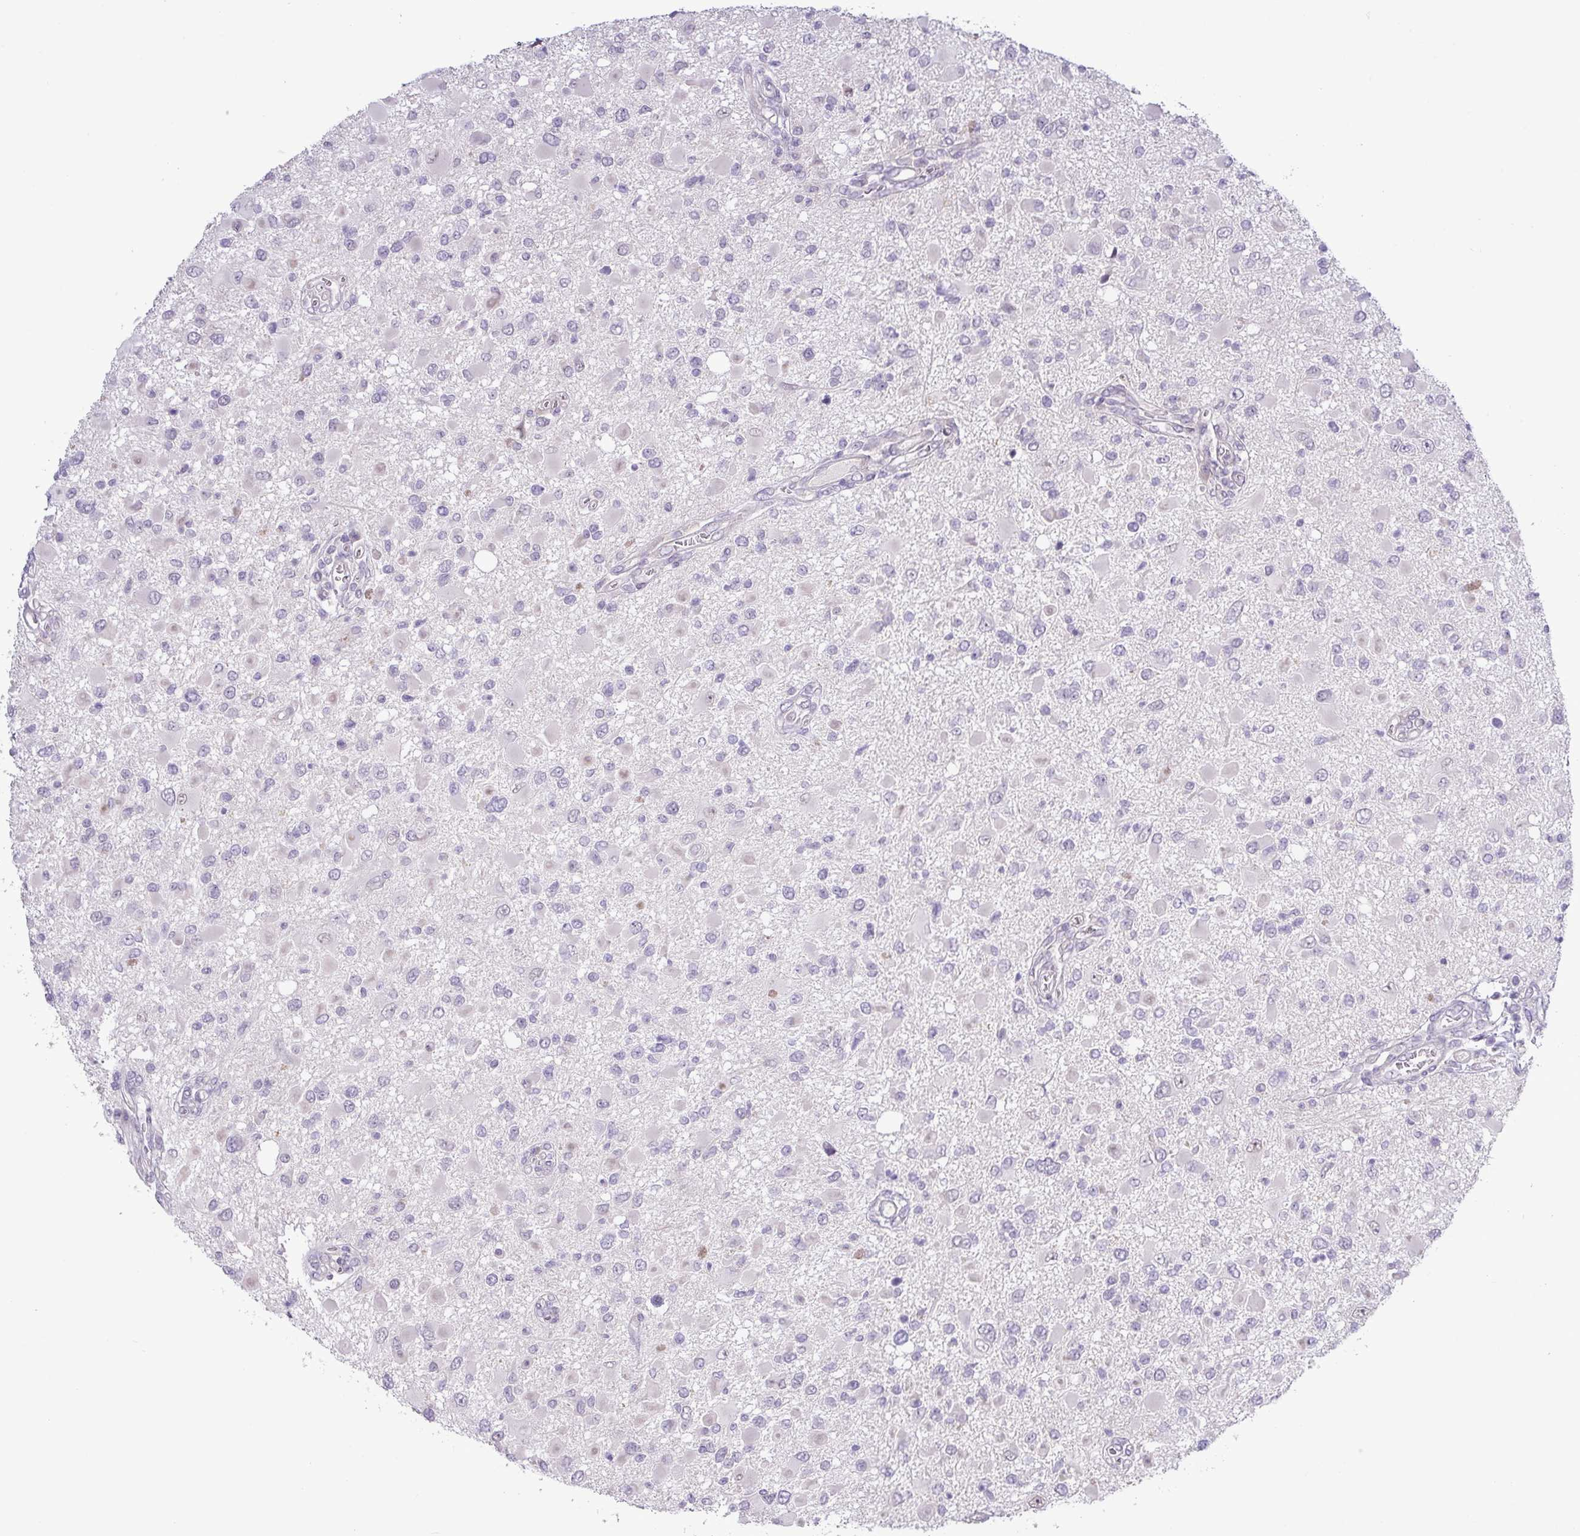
{"staining": {"intensity": "negative", "quantity": "none", "location": "none"}, "tissue": "glioma", "cell_type": "Tumor cells", "image_type": "cancer", "snomed": [{"axis": "morphology", "description": "Glioma, malignant, High grade"}, {"axis": "topography", "description": "Brain"}], "caption": "Tumor cells are negative for brown protein staining in malignant glioma (high-grade).", "gene": "RIPPLY1", "patient": {"sex": "male", "age": 53}}